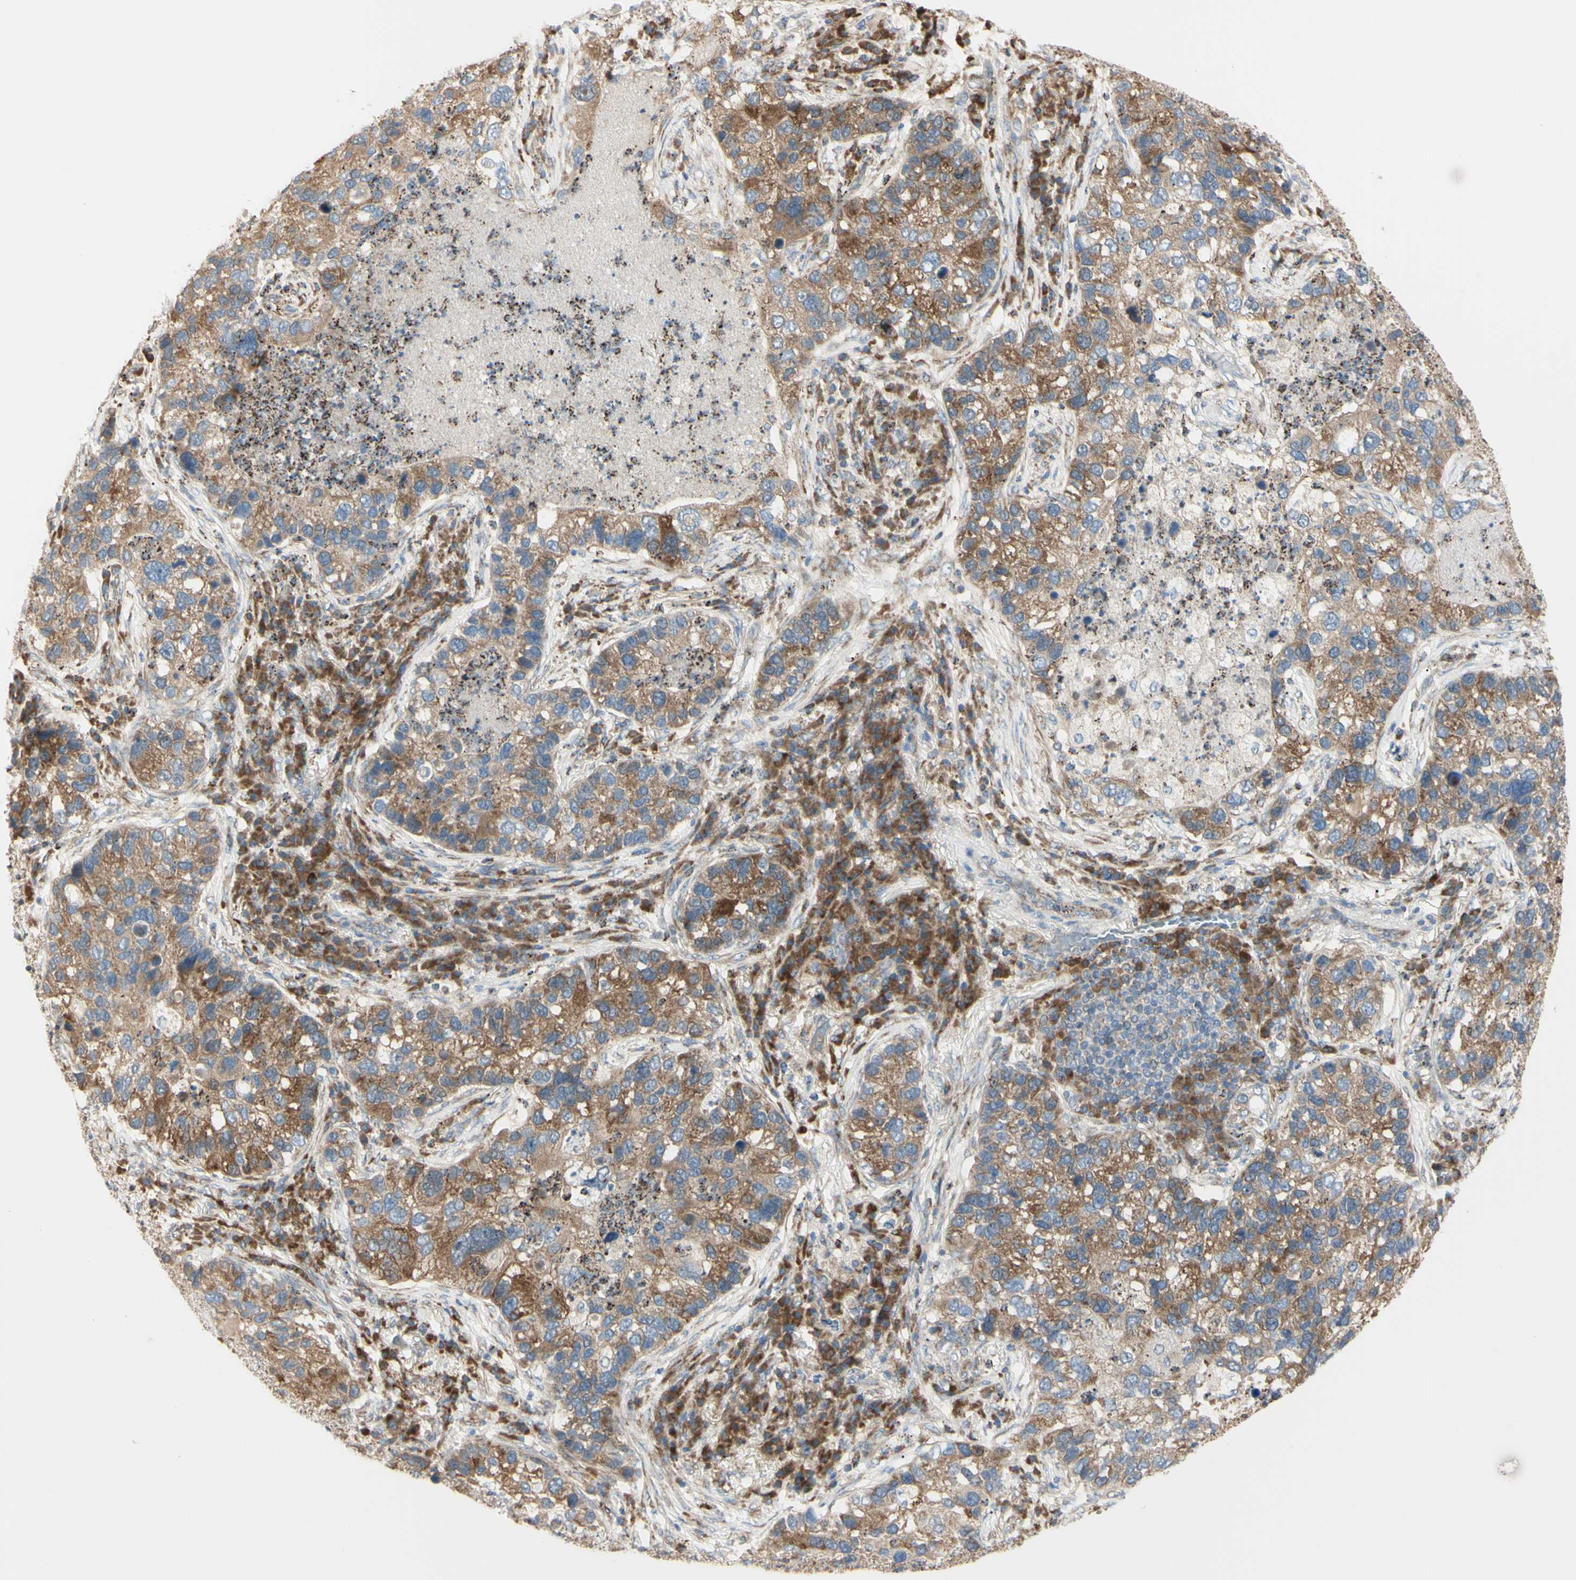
{"staining": {"intensity": "moderate", "quantity": ">75%", "location": "cytoplasmic/membranous"}, "tissue": "lung cancer", "cell_type": "Tumor cells", "image_type": "cancer", "snomed": [{"axis": "morphology", "description": "Normal tissue, NOS"}, {"axis": "morphology", "description": "Adenocarcinoma, NOS"}, {"axis": "topography", "description": "Bronchus"}, {"axis": "topography", "description": "Lung"}], "caption": "Lung adenocarcinoma stained for a protein (brown) shows moderate cytoplasmic/membranous positive staining in about >75% of tumor cells.", "gene": "EIF5A", "patient": {"sex": "male", "age": 54}}